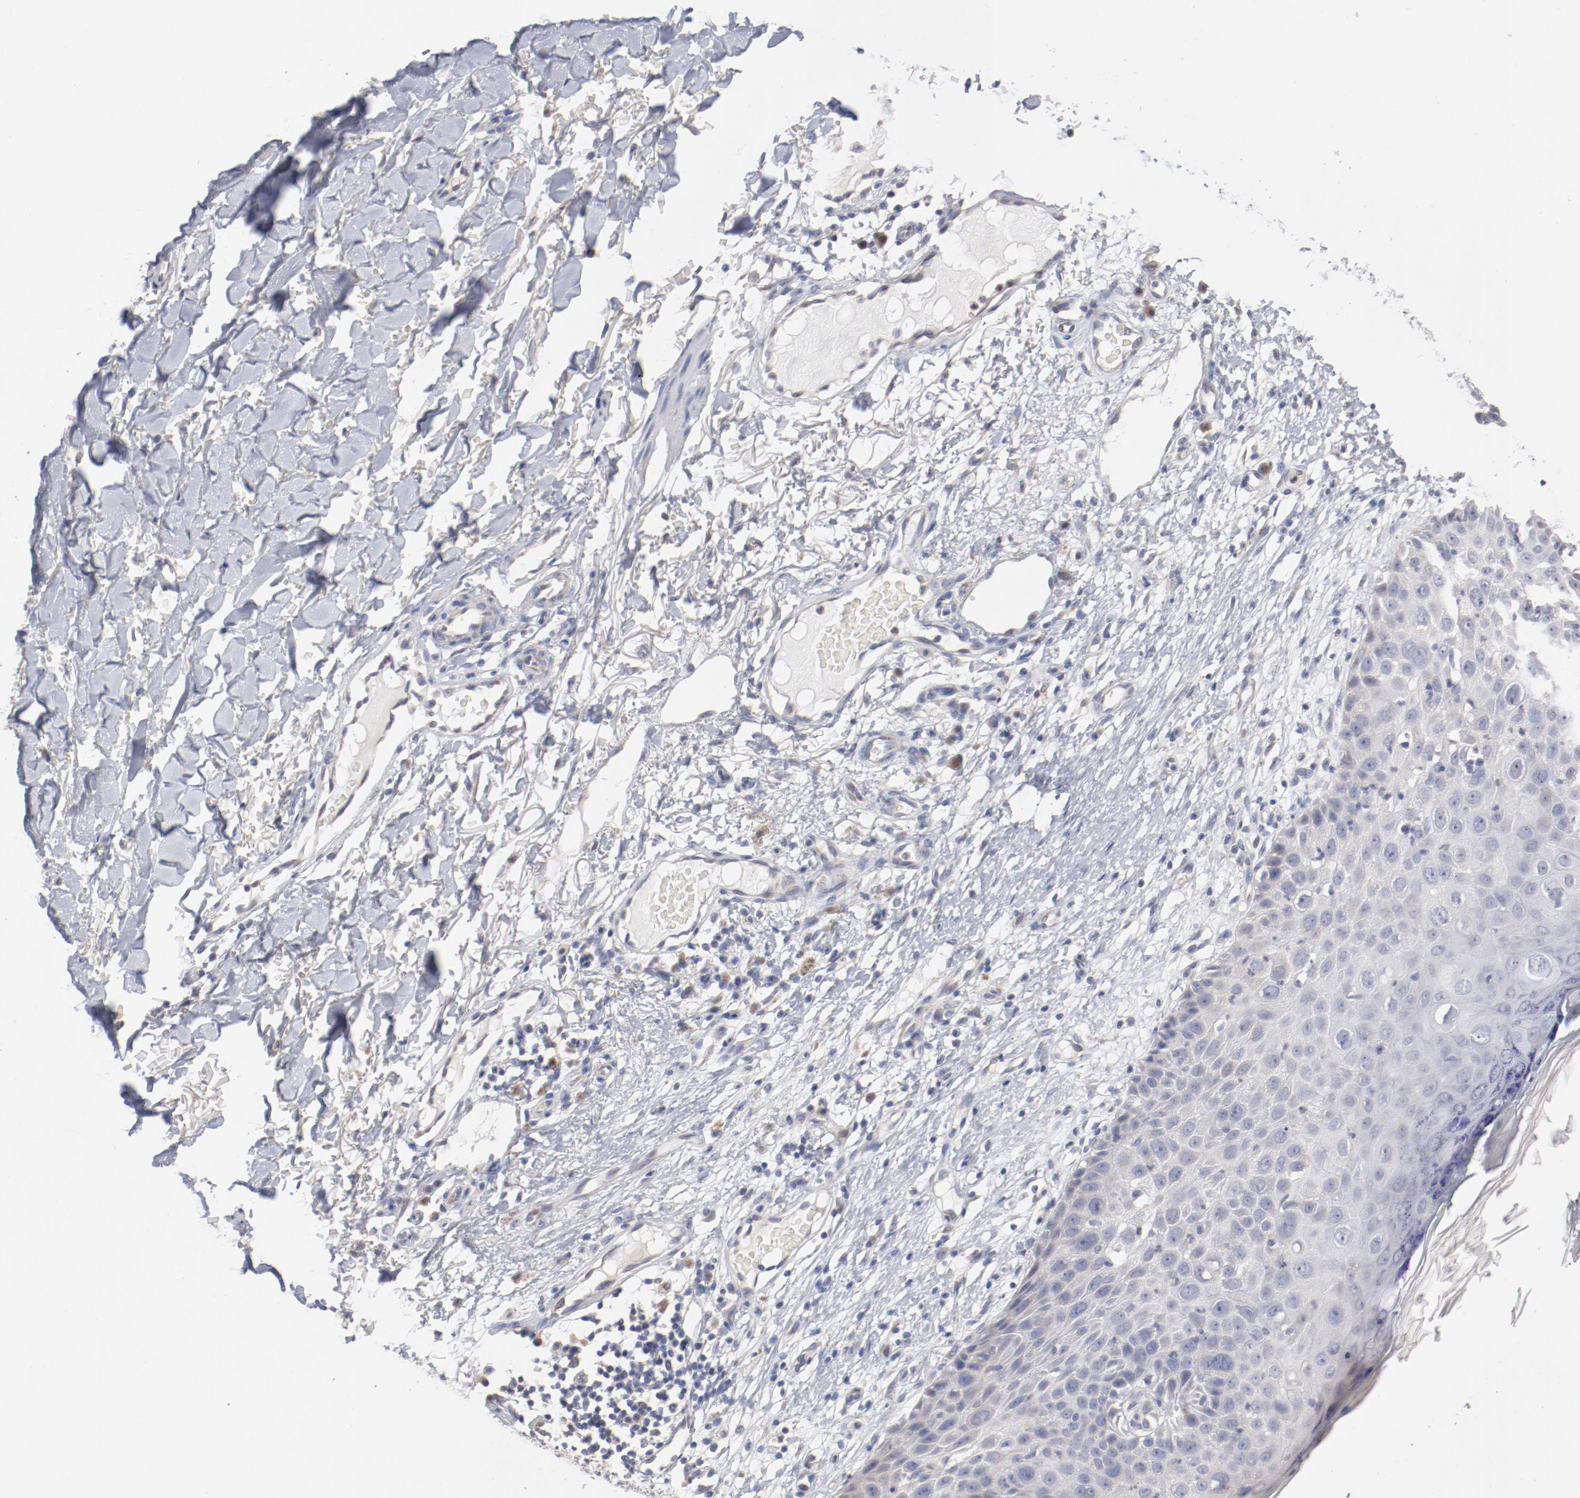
{"staining": {"intensity": "negative", "quantity": "none", "location": "none"}, "tissue": "skin cancer", "cell_type": "Tumor cells", "image_type": "cancer", "snomed": [{"axis": "morphology", "description": "Squamous cell carcinoma, NOS"}, {"axis": "topography", "description": "Skin"}], "caption": "IHC micrograph of human skin cancer stained for a protein (brown), which displays no staining in tumor cells.", "gene": "AK7", "patient": {"sex": "male", "age": 87}}